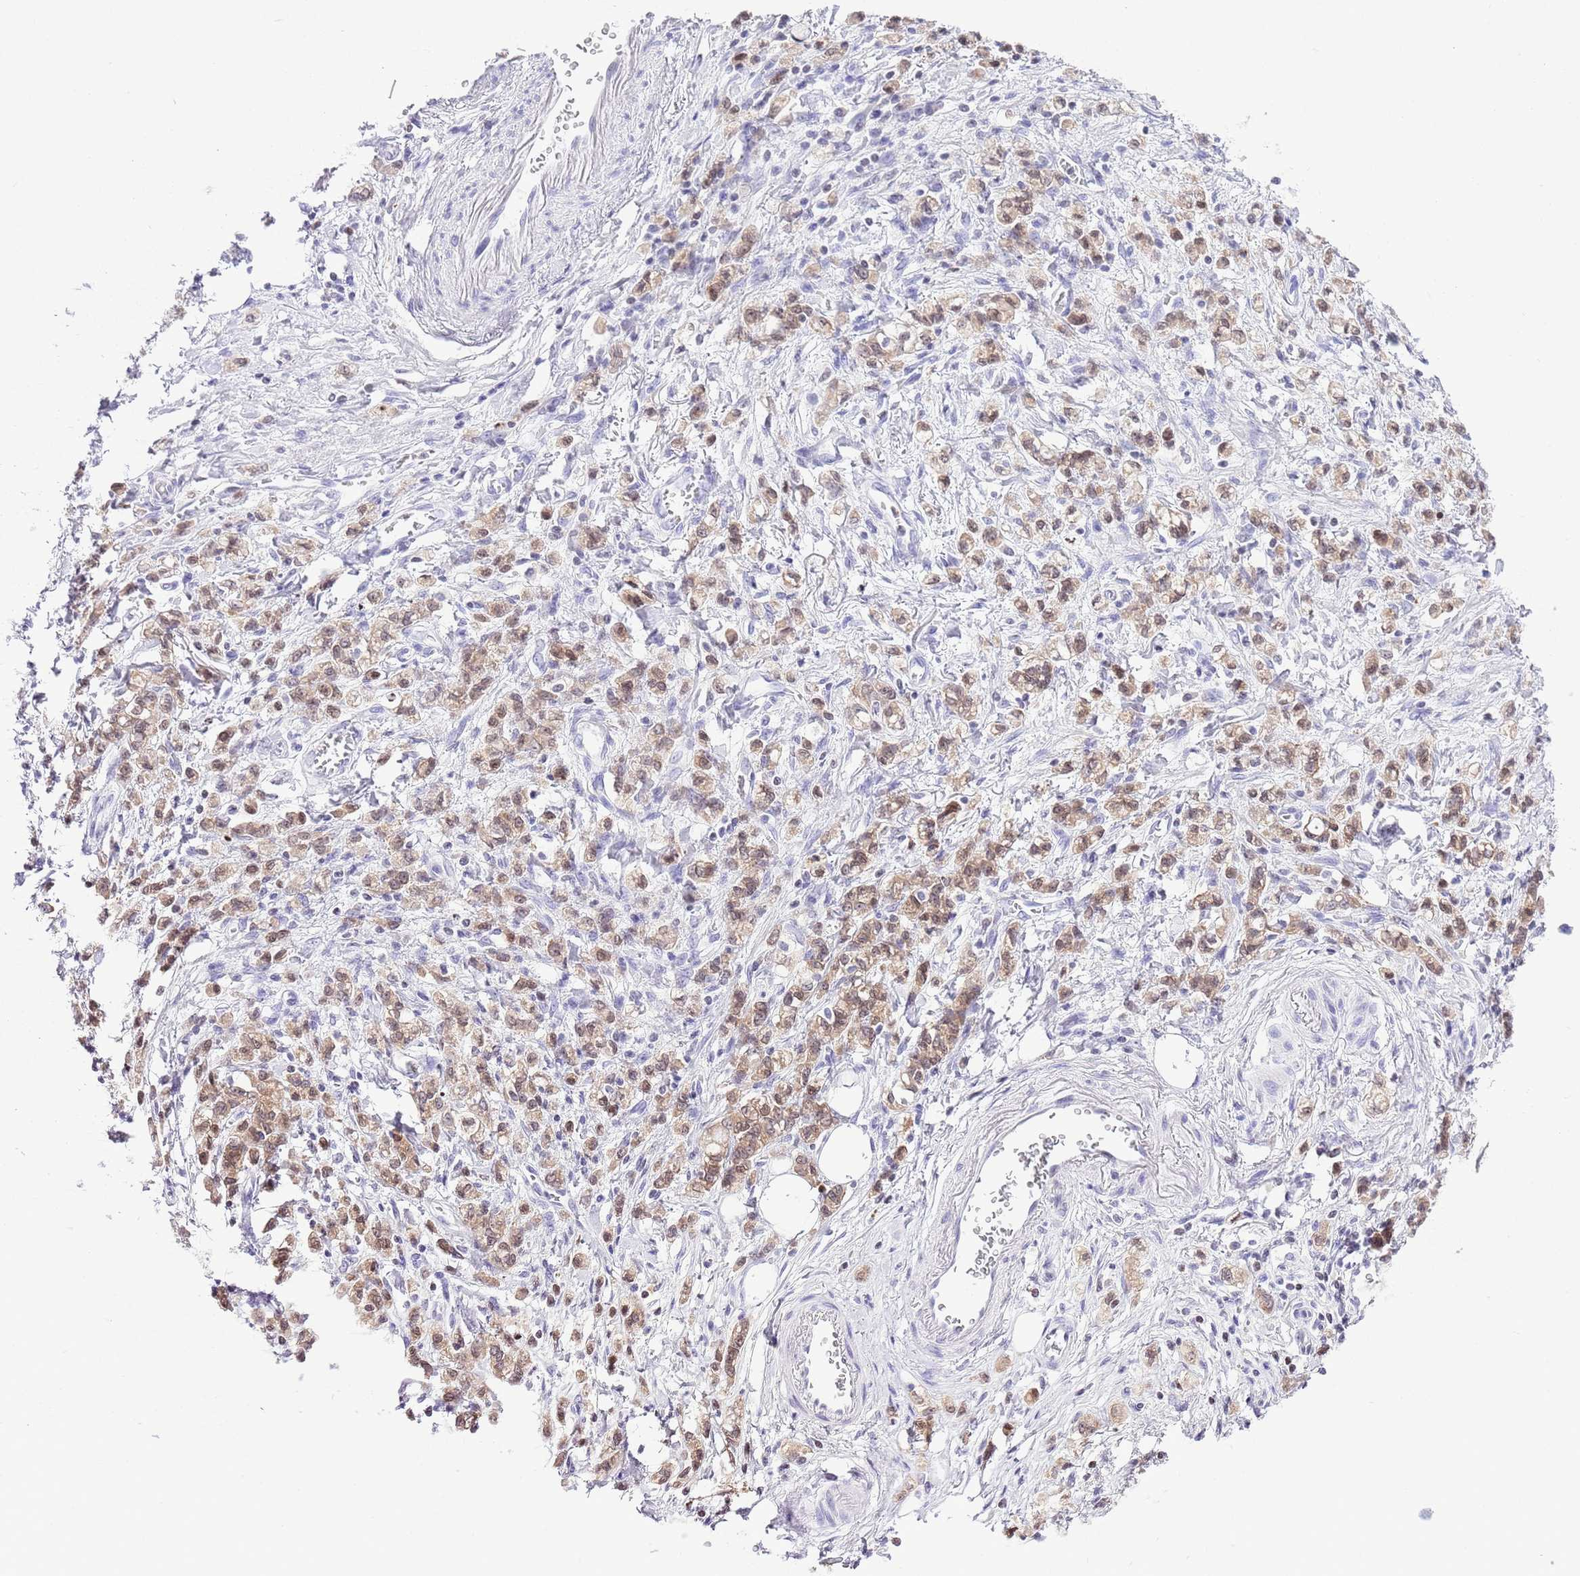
{"staining": {"intensity": "moderate", "quantity": ">75%", "location": "cytoplasmic/membranous,nuclear"}, "tissue": "stomach cancer", "cell_type": "Tumor cells", "image_type": "cancer", "snomed": [{"axis": "morphology", "description": "Adenocarcinoma, NOS"}, {"axis": "topography", "description": "Stomach"}], "caption": "IHC photomicrograph of neoplastic tissue: adenocarcinoma (stomach) stained using IHC demonstrates medium levels of moderate protein expression localized specifically in the cytoplasmic/membranous and nuclear of tumor cells, appearing as a cytoplasmic/membranous and nuclear brown color.", "gene": "PRR15", "patient": {"sex": "male", "age": 77}}